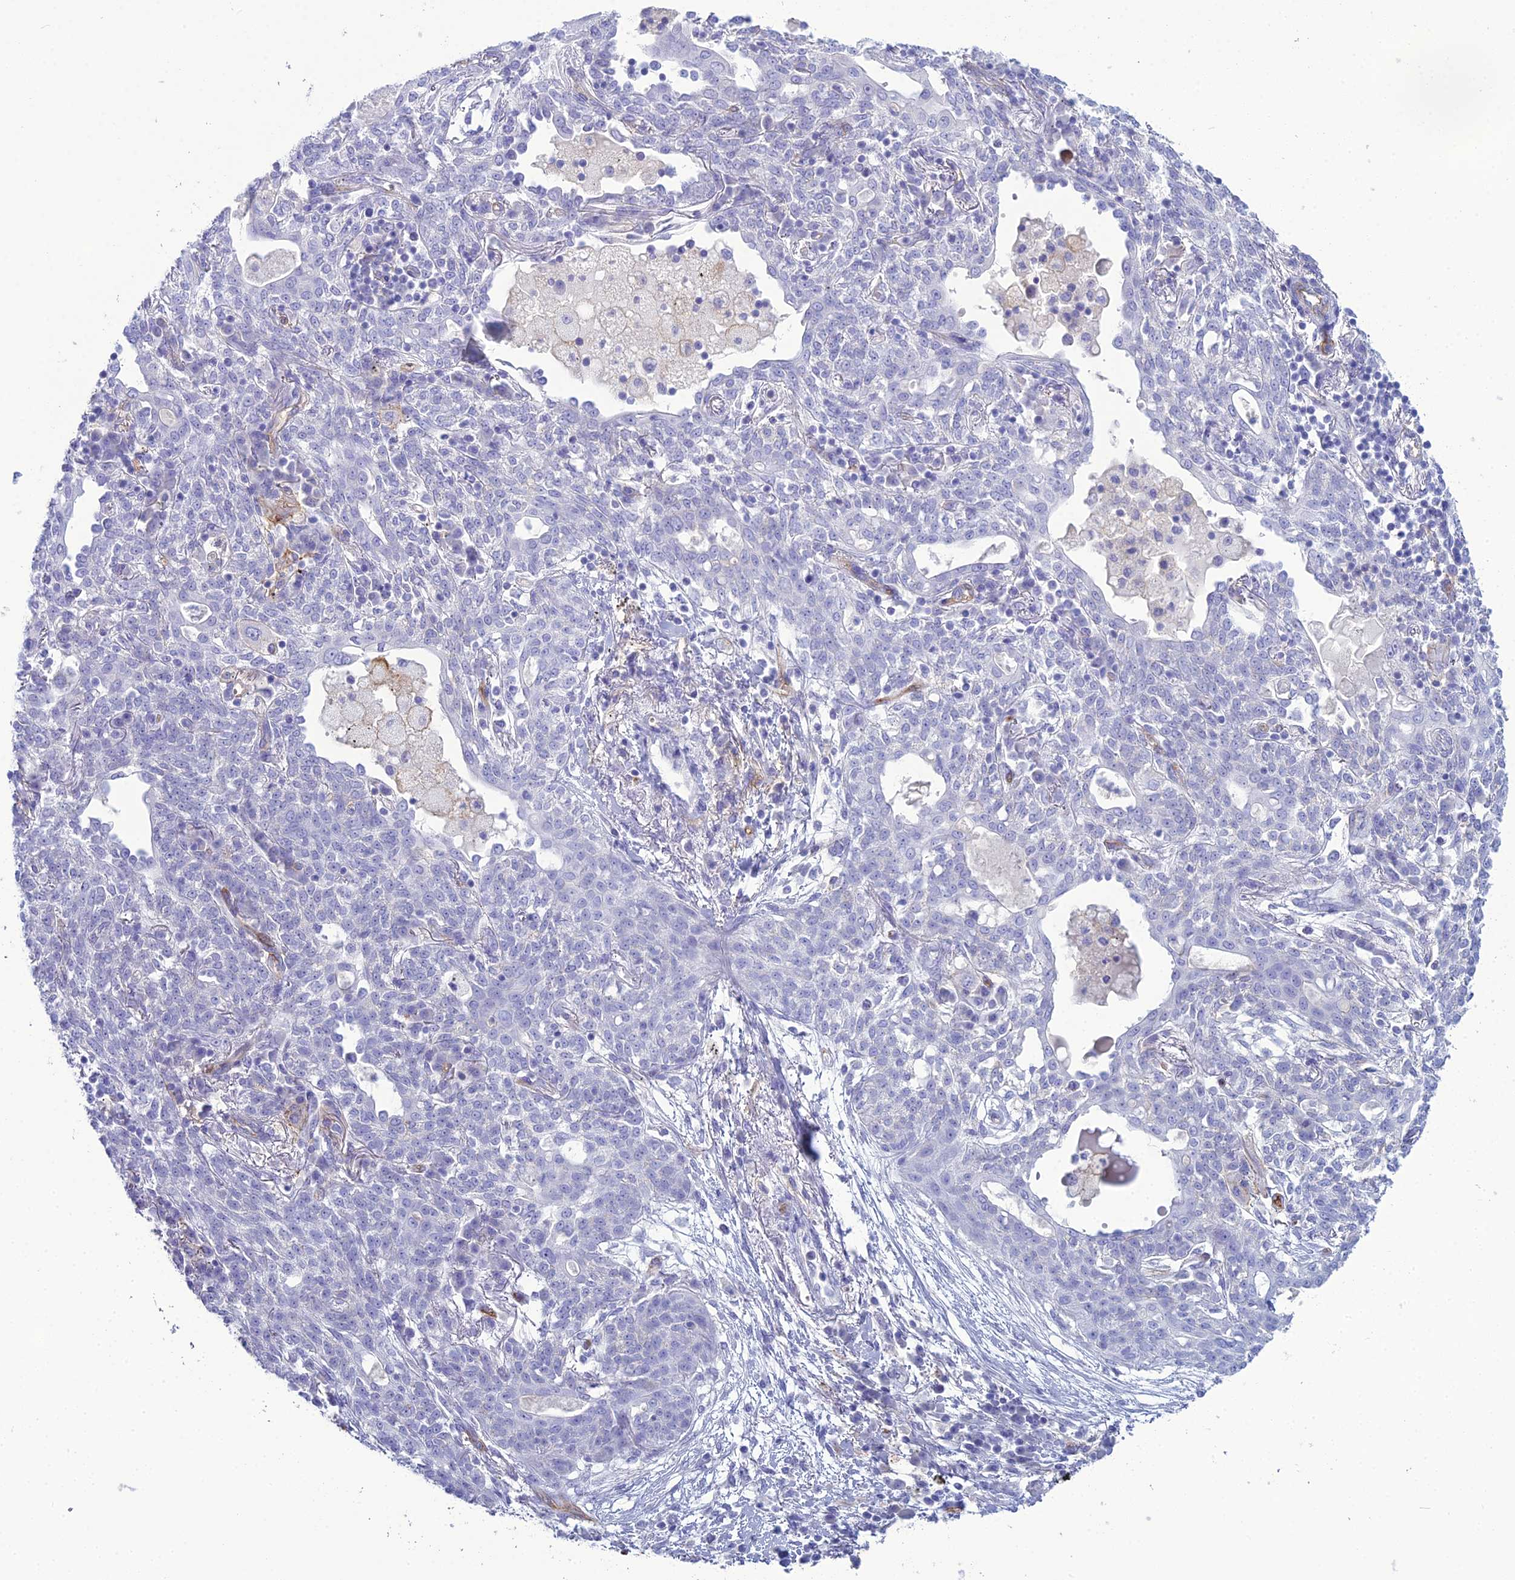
{"staining": {"intensity": "negative", "quantity": "none", "location": "none"}, "tissue": "lung cancer", "cell_type": "Tumor cells", "image_type": "cancer", "snomed": [{"axis": "morphology", "description": "Squamous cell carcinoma, NOS"}, {"axis": "topography", "description": "Lung"}], "caption": "Lung cancer was stained to show a protein in brown. There is no significant positivity in tumor cells.", "gene": "ACE", "patient": {"sex": "female", "age": 70}}